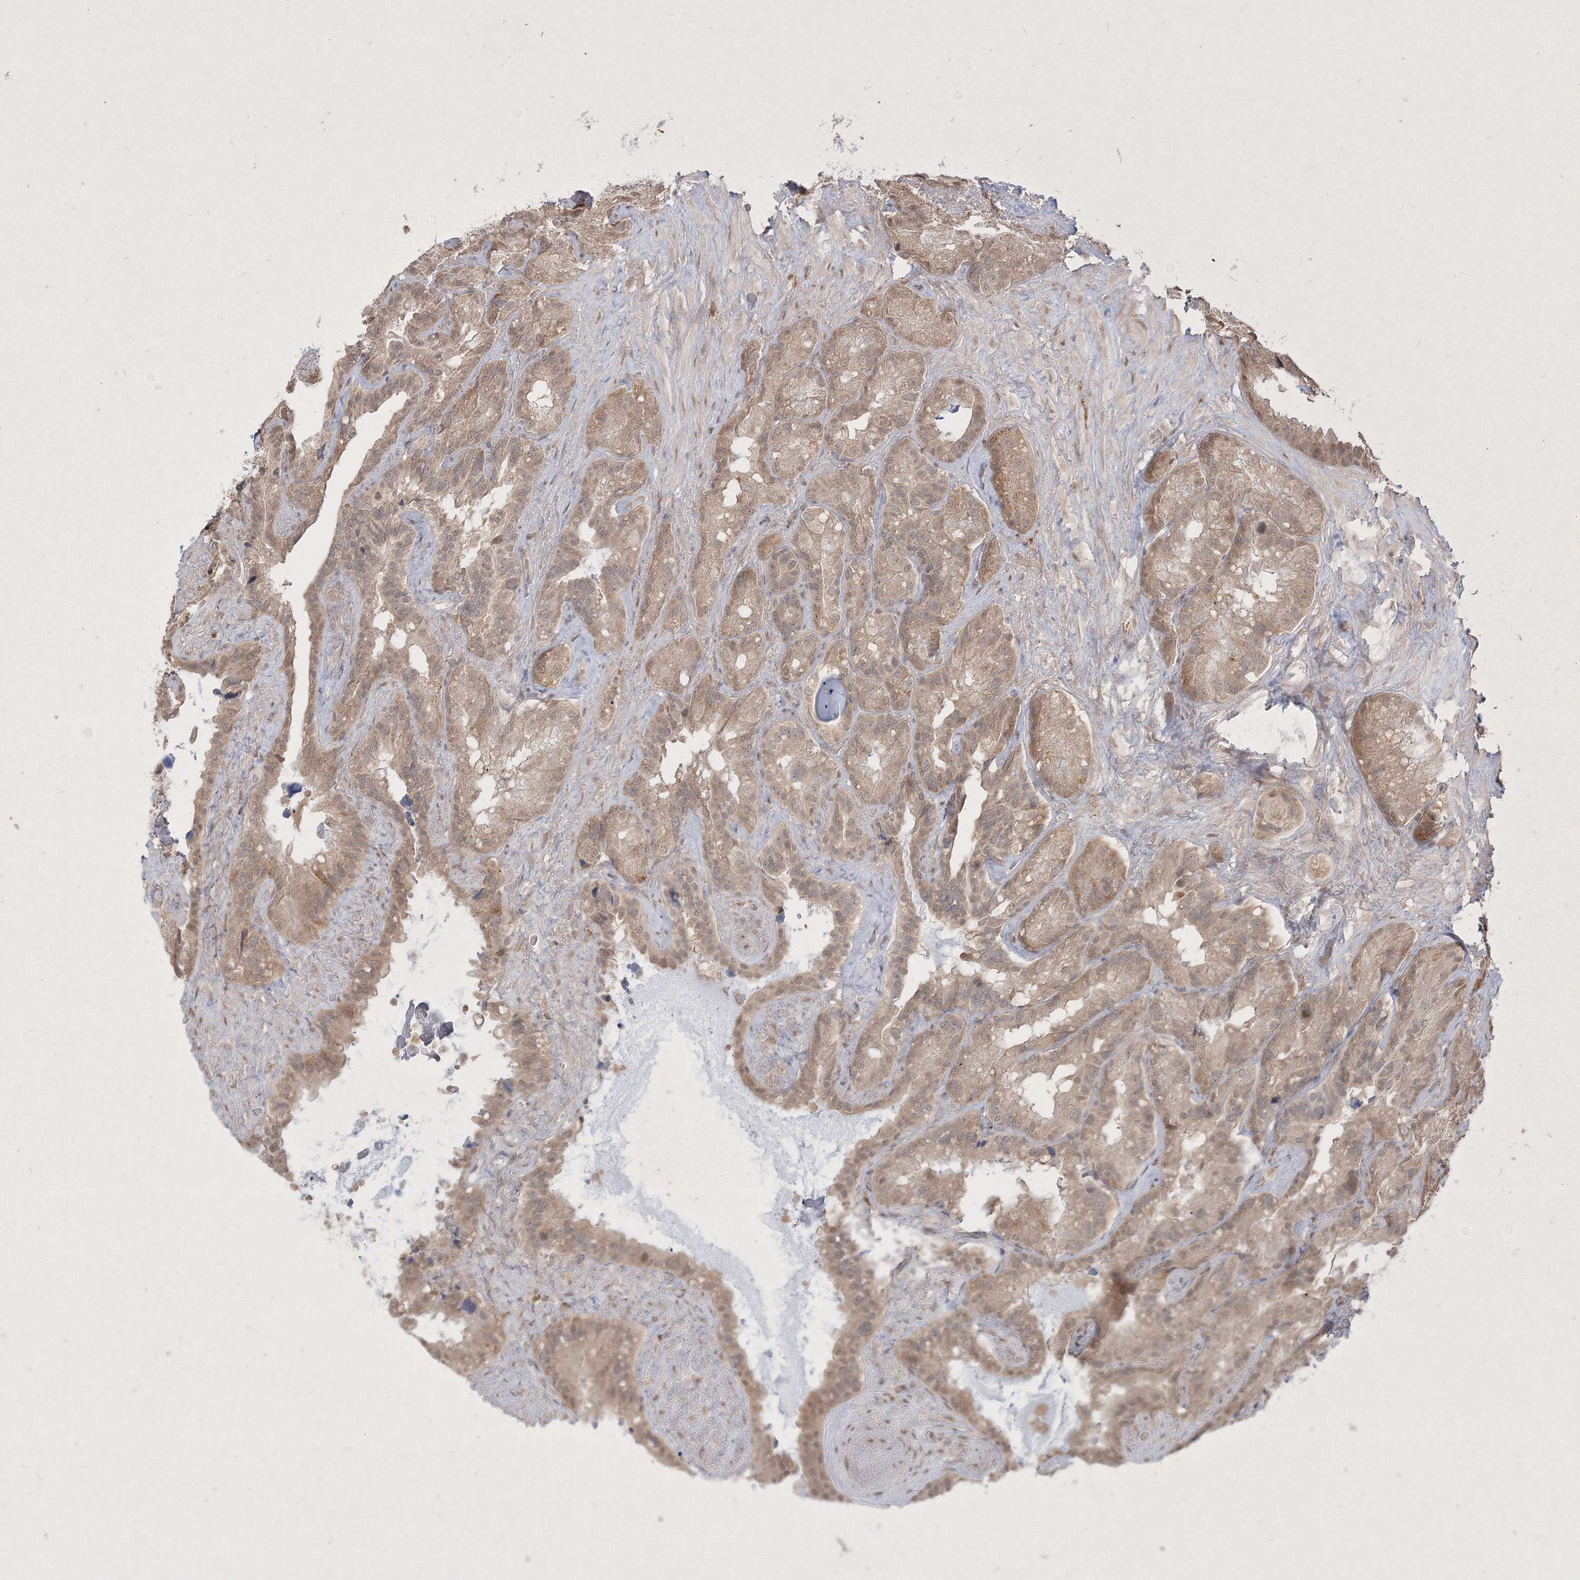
{"staining": {"intensity": "moderate", "quantity": ">75%", "location": "cytoplasmic/membranous"}, "tissue": "seminal vesicle", "cell_type": "Glandular cells", "image_type": "normal", "snomed": [{"axis": "morphology", "description": "Normal tissue, NOS"}, {"axis": "topography", "description": "Prostate"}, {"axis": "topography", "description": "Seminal veicle"}], "caption": "This photomicrograph demonstrates benign seminal vesicle stained with immunohistochemistry to label a protein in brown. The cytoplasmic/membranous of glandular cells show moderate positivity for the protein. Nuclei are counter-stained blue.", "gene": "TAB1", "patient": {"sex": "male", "age": 68}}